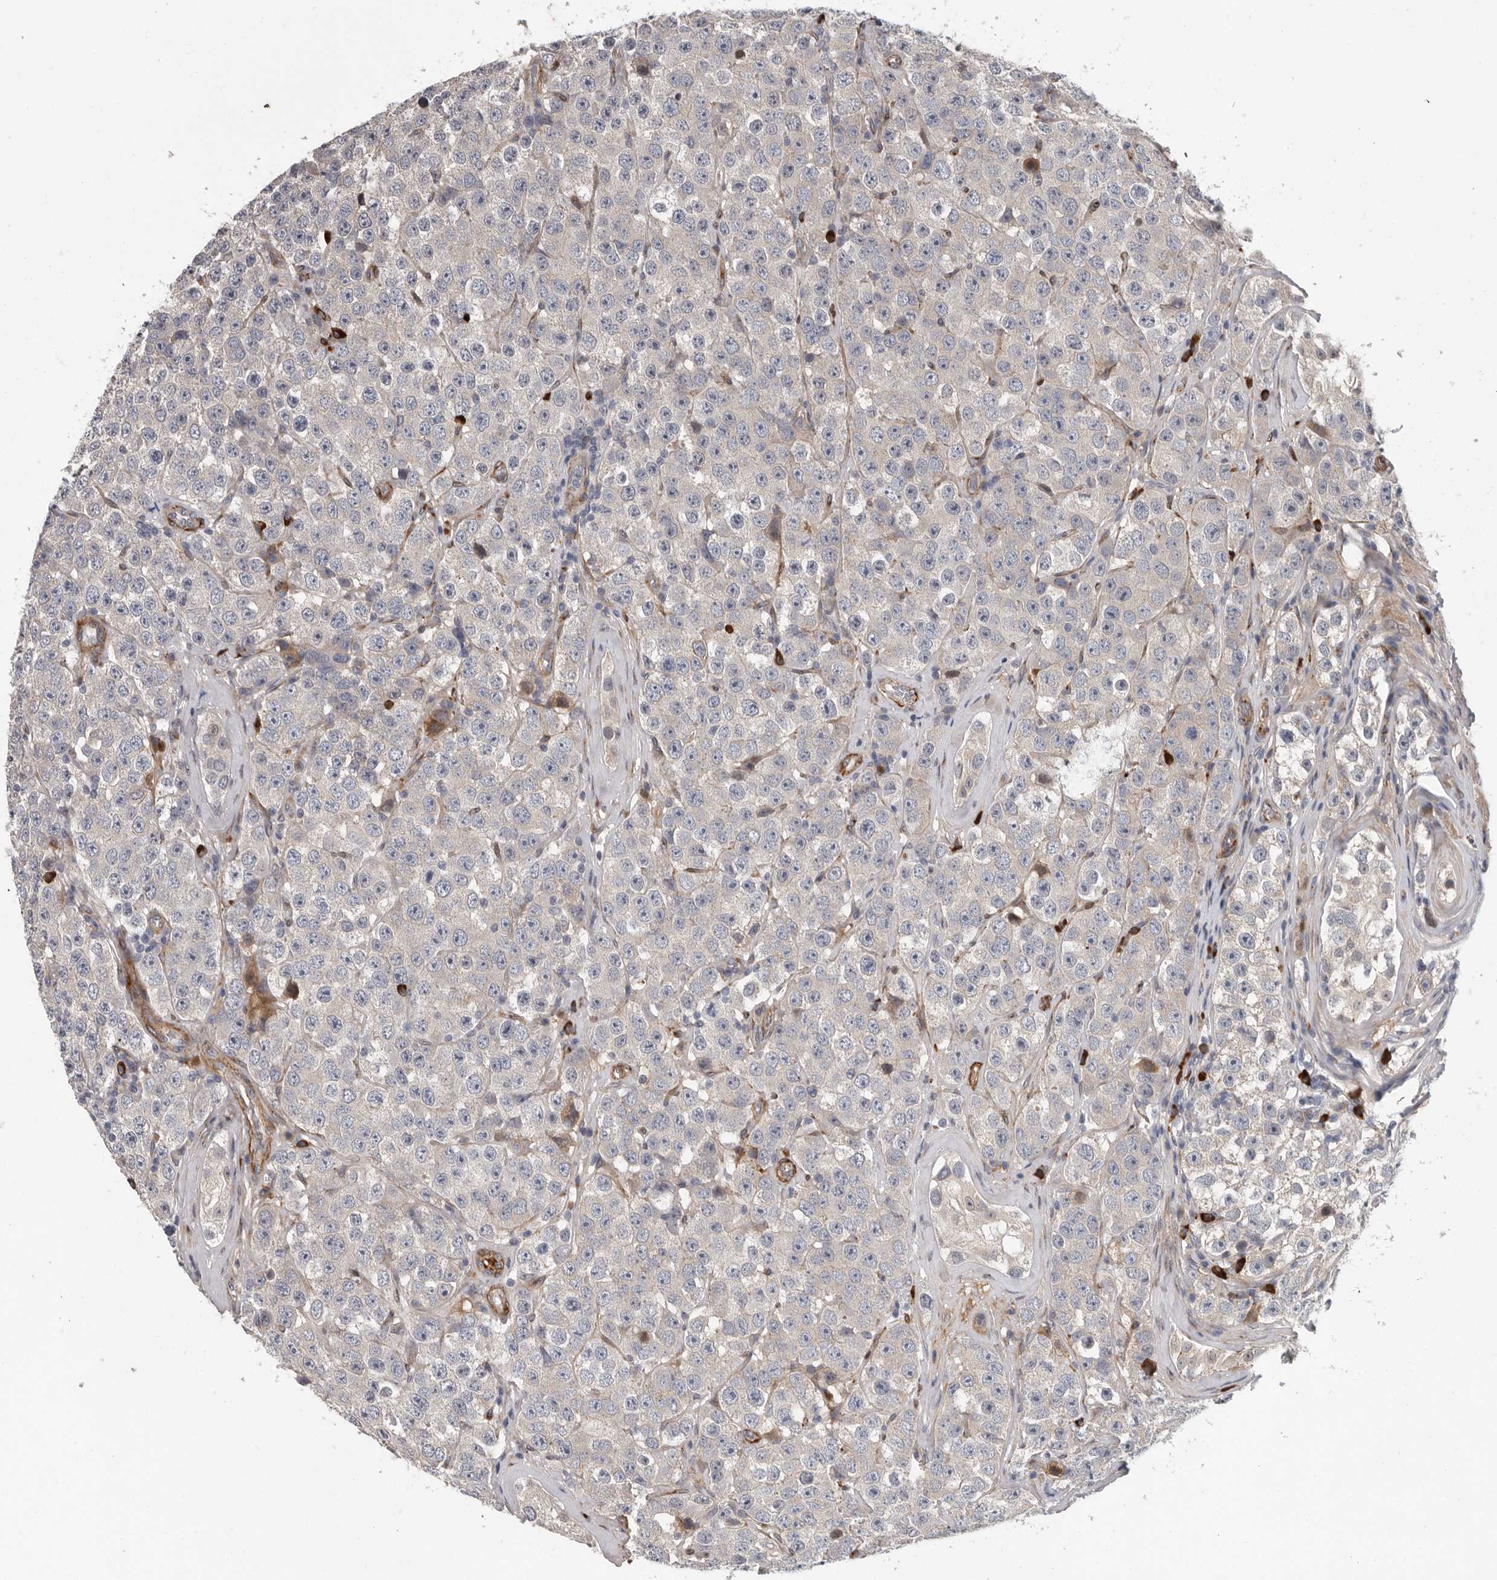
{"staining": {"intensity": "negative", "quantity": "none", "location": "none"}, "tissue": "testis cancer", "cell_type": "Tumor cells", "image_type": "cancer", "snomed": [{"axis": "morphology", "description": "Seminoma, NOS"}, {"axis": "morphology", "description": "Carcinoma, Embryonal, NOS"}, {"axis": "topography", "description": "Testis"}], "caption": "Human testis cancer (seminoma) stained for a protein using immunohistochemistry exhibits no expression in tumor cells.", "gene": "ATXN3L", "patient": {"sex": "male", "age": 28}}